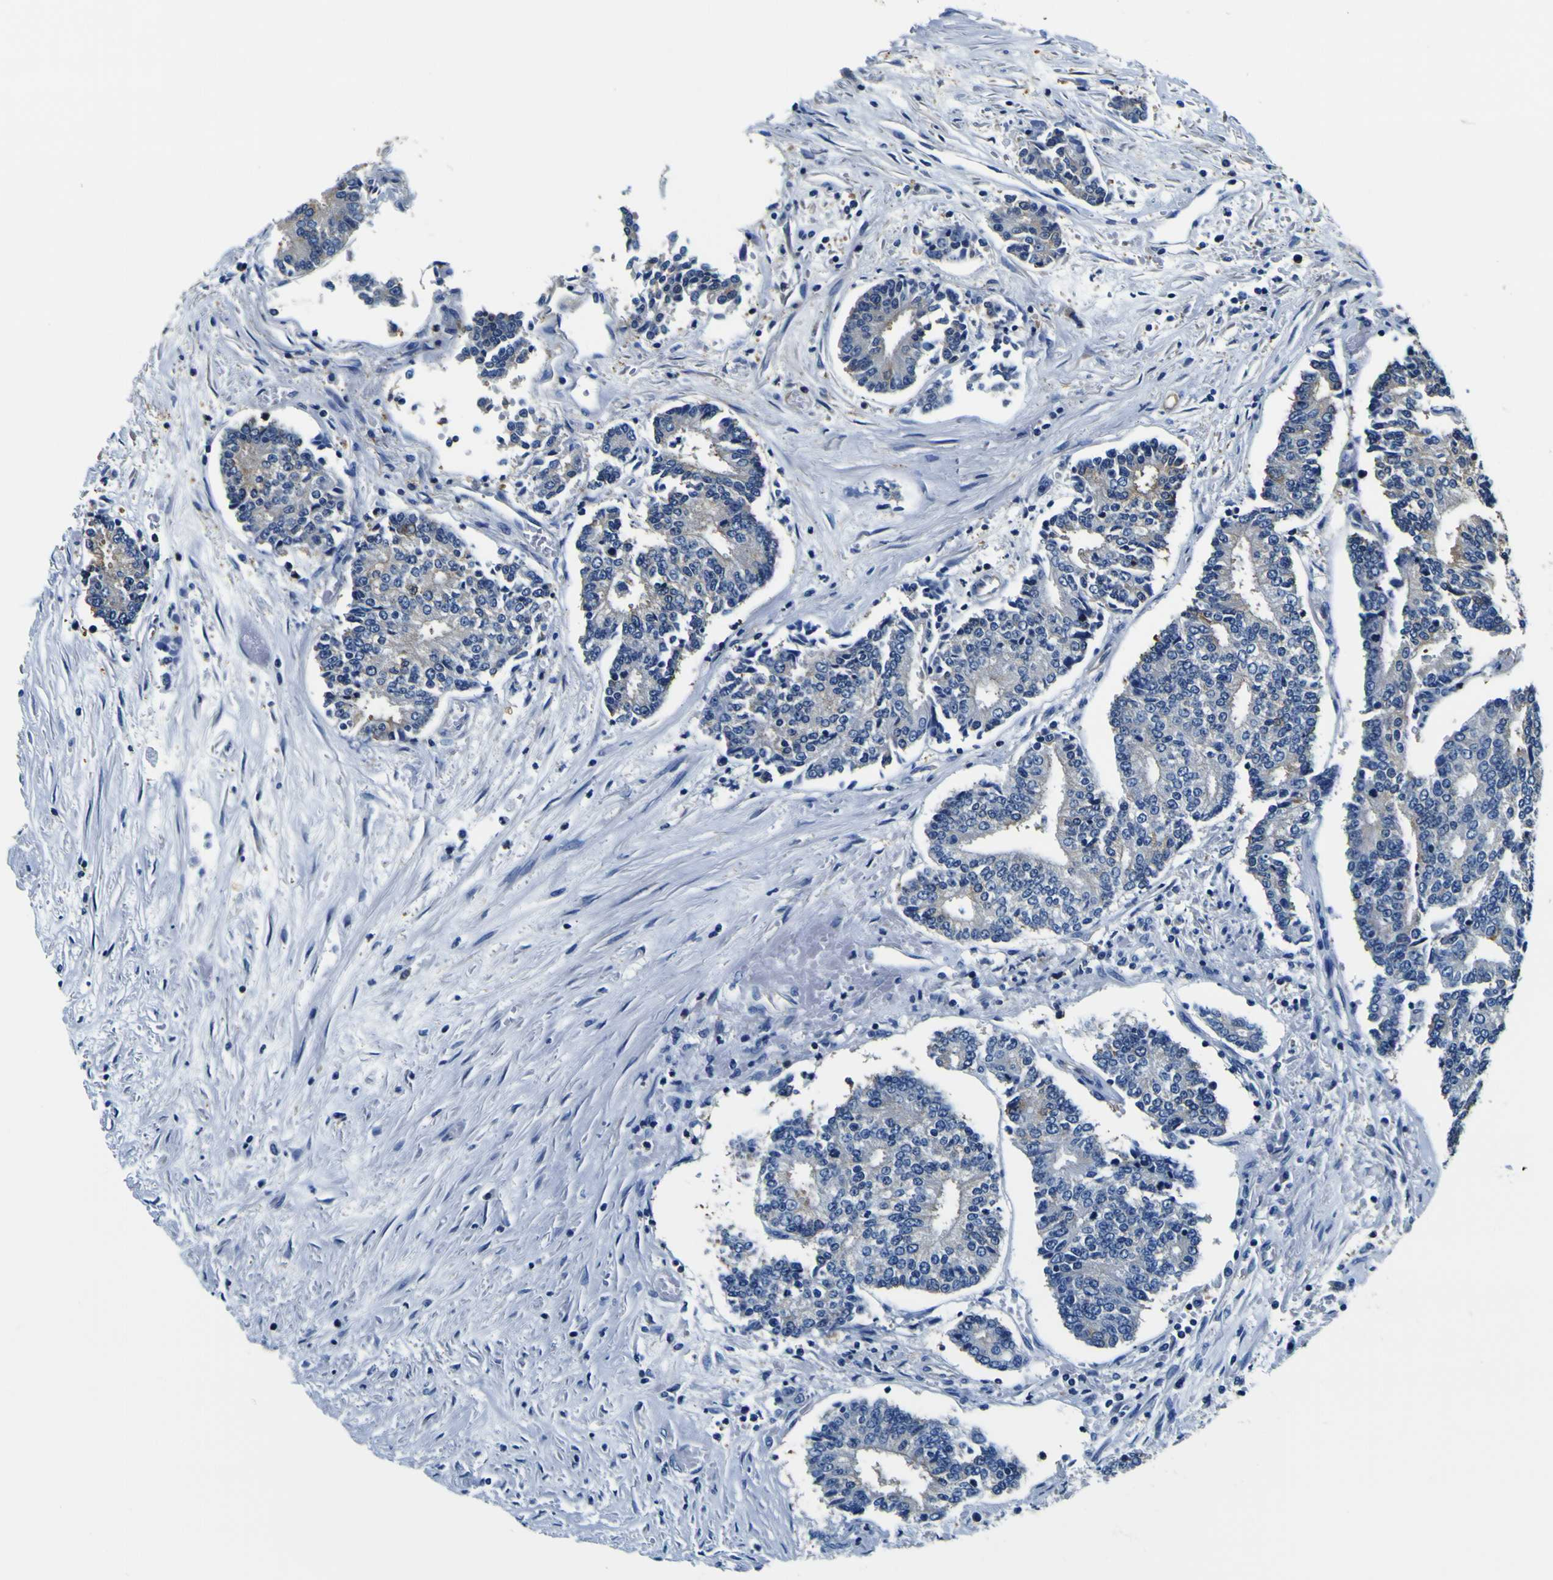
{"staining": {"intensity": "negative", "quantity": "none", "location": "none"}, "tissue": "prostate cancer", "cell_type": "Tumor cells", "image_type": "cancer", "snomed": [{"axis": "morphology", "description": "Normal tissue, NOS"}, {"axis": "morphology", "description": "Adenocarcinoma, High grade"}, {"axis": "topography", "description": "Prostate"}, {"axis": "topography", "description": "Seminal veicle"}], "caption": "IHC micrograph of neoplastic tissue: adenocarcinoma (high-grade) (prostate) stained with DAB exhibits no significant protein expression in tumor cells. (Brightfield microscopy of DAB immunohistochemistry at high magnification).", "gene": "TUBA1B", "patient": {"sex": "male", "age": 55}}